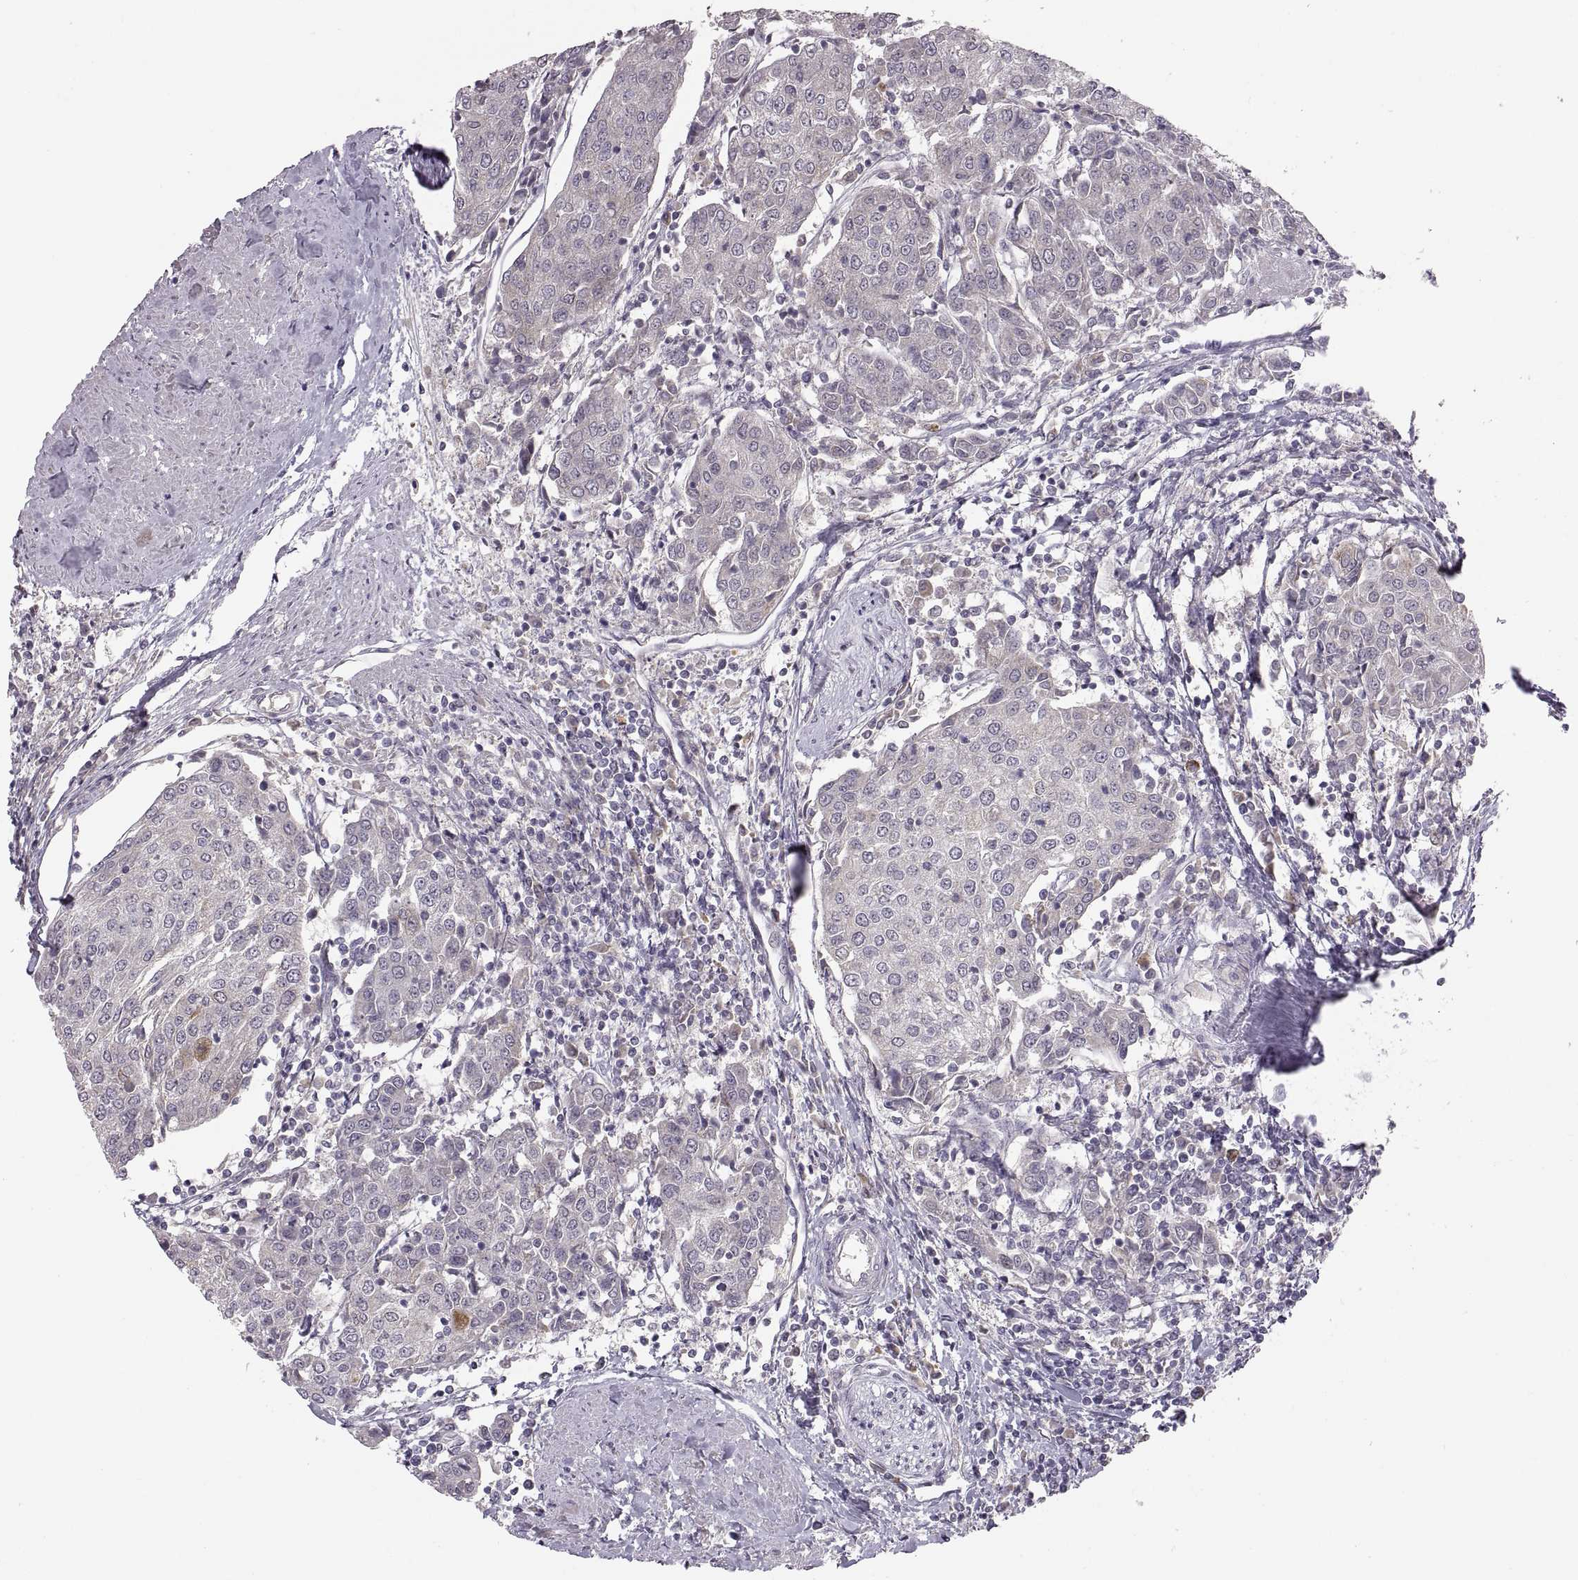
{"staining": {"intensity": "negative", "quantity": "none", "location": "none"}, "tissue": "urothelial cancer", "cell_type": "Tumor cells", "image_type": "cancer", "snomed": [{"axis": "morphology", "description": "Urothelial carcinoma, High grade"}, {"axis": "topography", "description": "Urinary bladder"}], "caption": "Urothelial cancer stained for a protein using IHC displays no staining tumor cells.", "gene": "HMGCR", "patient": {"sex": "female", "age": 85}}